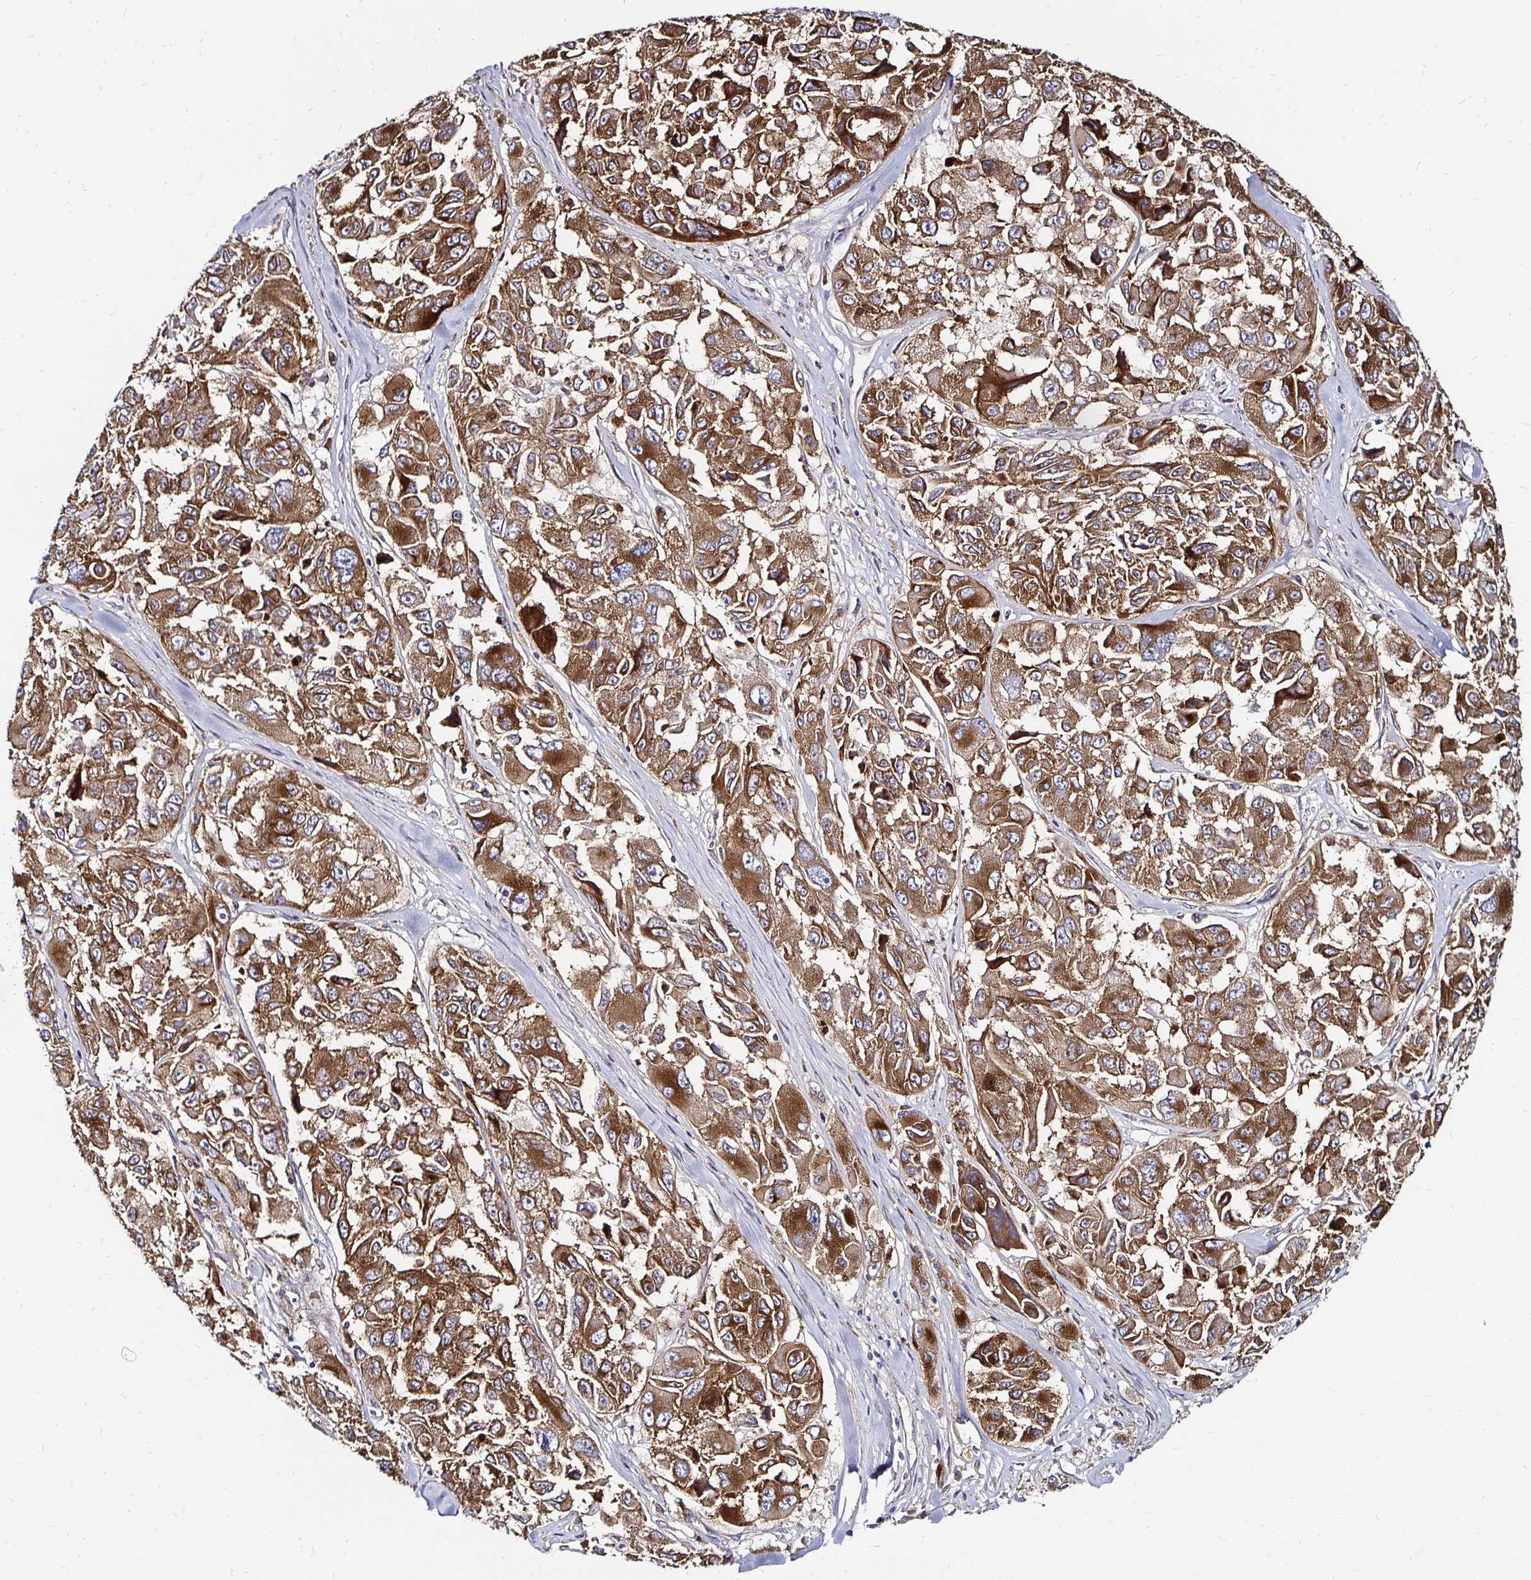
{"staining": {"intensity": "moderate", "quantity": ">75%", "location": "cytoplasmic/membranous"}, "tissue": "melanoma", "cell_type": "Tumor cells", "image_type": "cancer", "snomed": [{"axis": "morphology", "description": "Malignant melanoma, NOS"}, {"axis": "topography", "description": "Skin"}], "caption": "Protein staining of melanoma tissue displays moderate cytoplasmic/membranous expression in approximately >75% of tumor cells. The protein of interest is shown in brown color, while the nuclei are stained blue.", "gene": "NCSTN", "patient": {"sex": "female", "age": 66}}